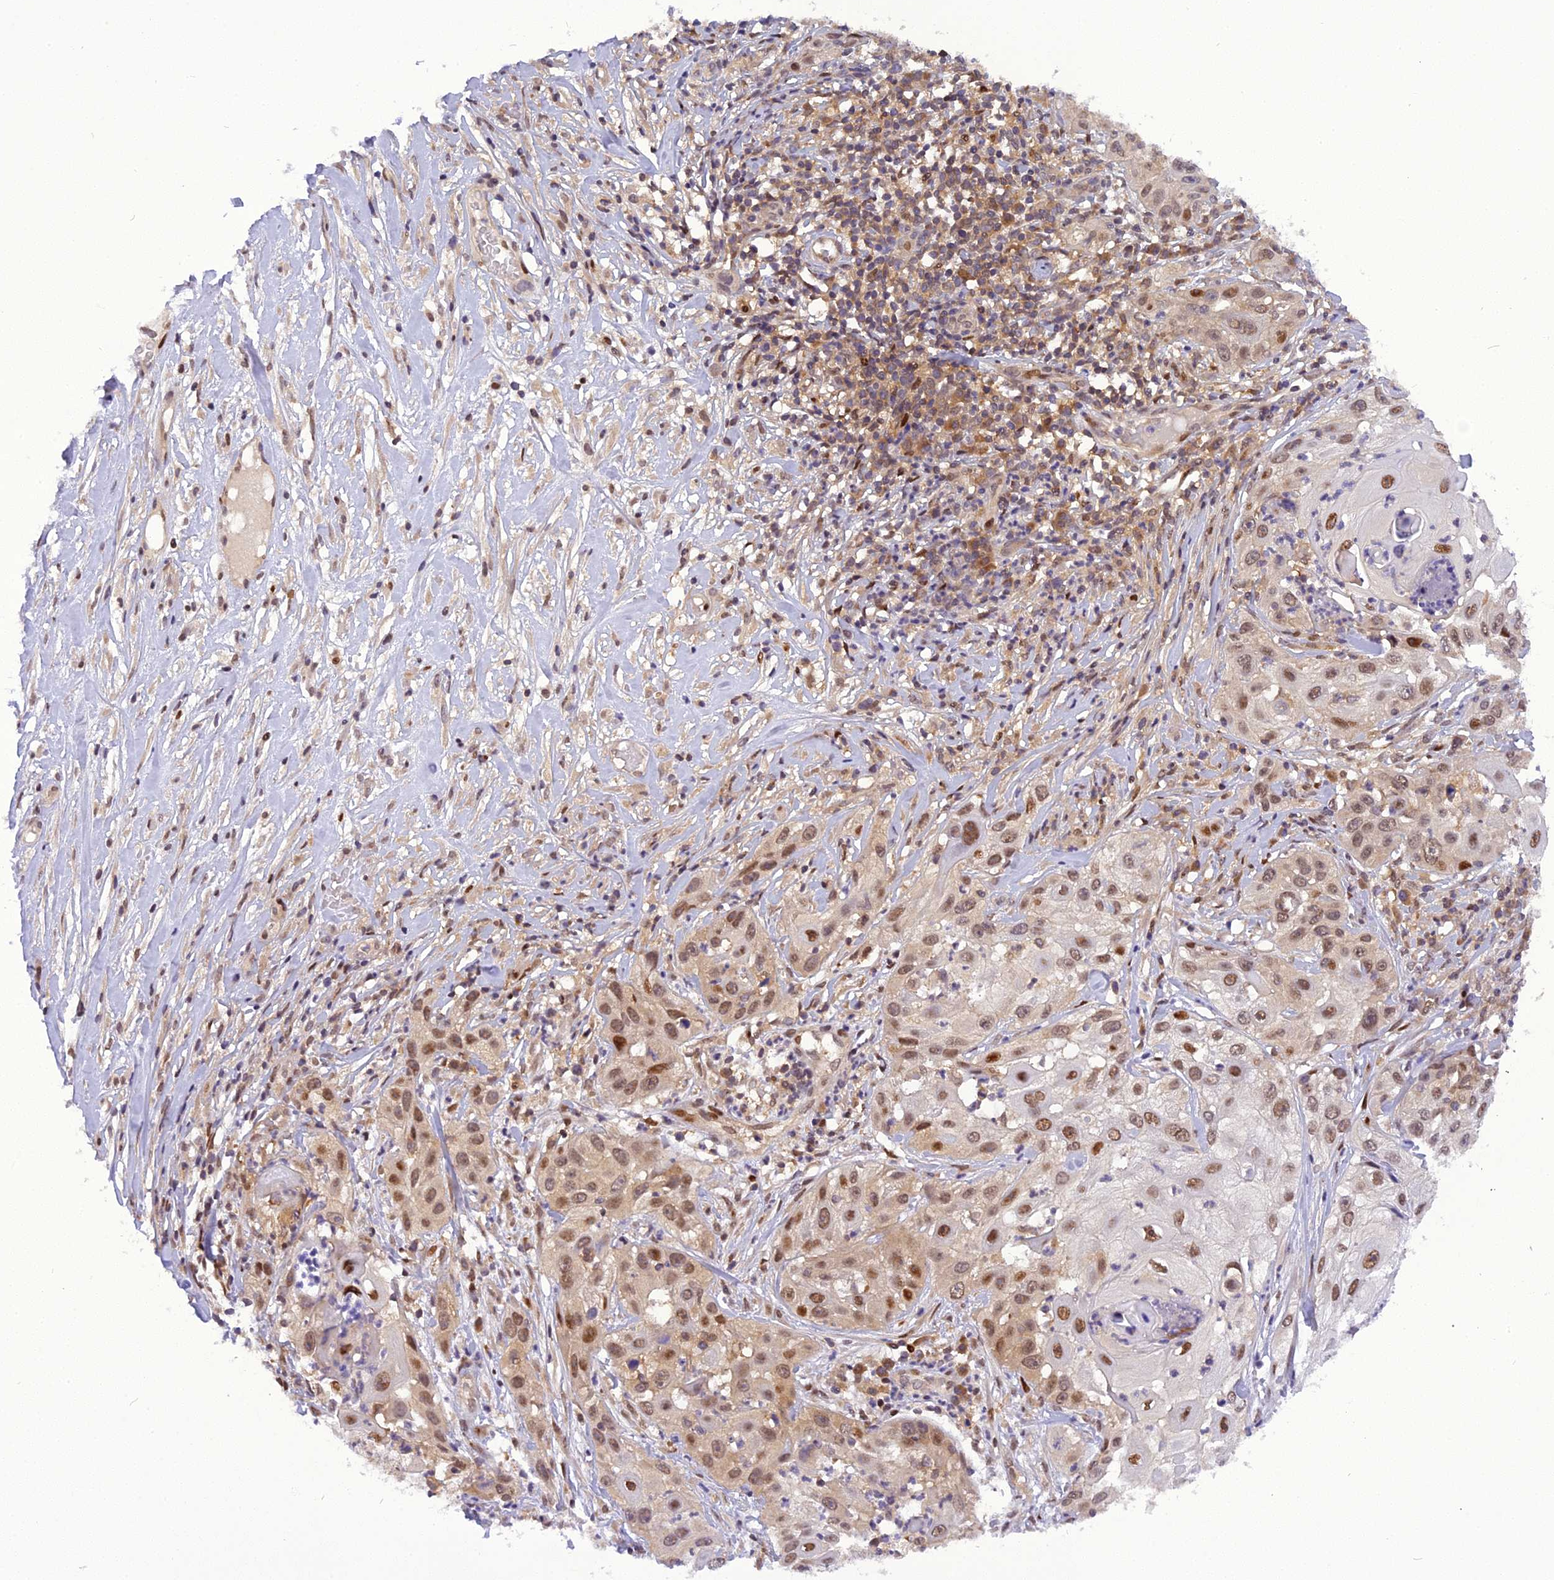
{"staining": {"intensity": "moderate", "quantity": ">75%", "location": "nuclear"}, "tissue": "skin cancer", "cell_type": "Tumor cells", "image_type": "cancer", "snomed": [{"axis": "morphology", "description": "Squamous cell carcinoma, NOS"}, {"axis": "topography", "description": "Skin"}], "caption": "Moderate nuclear protein expression is seen in approximately >75% of tumor cells in skin cancer (squamous cell carcinoma).", "gene": "RABGGTA", "patient": {"sex": "female", "age": 44}}